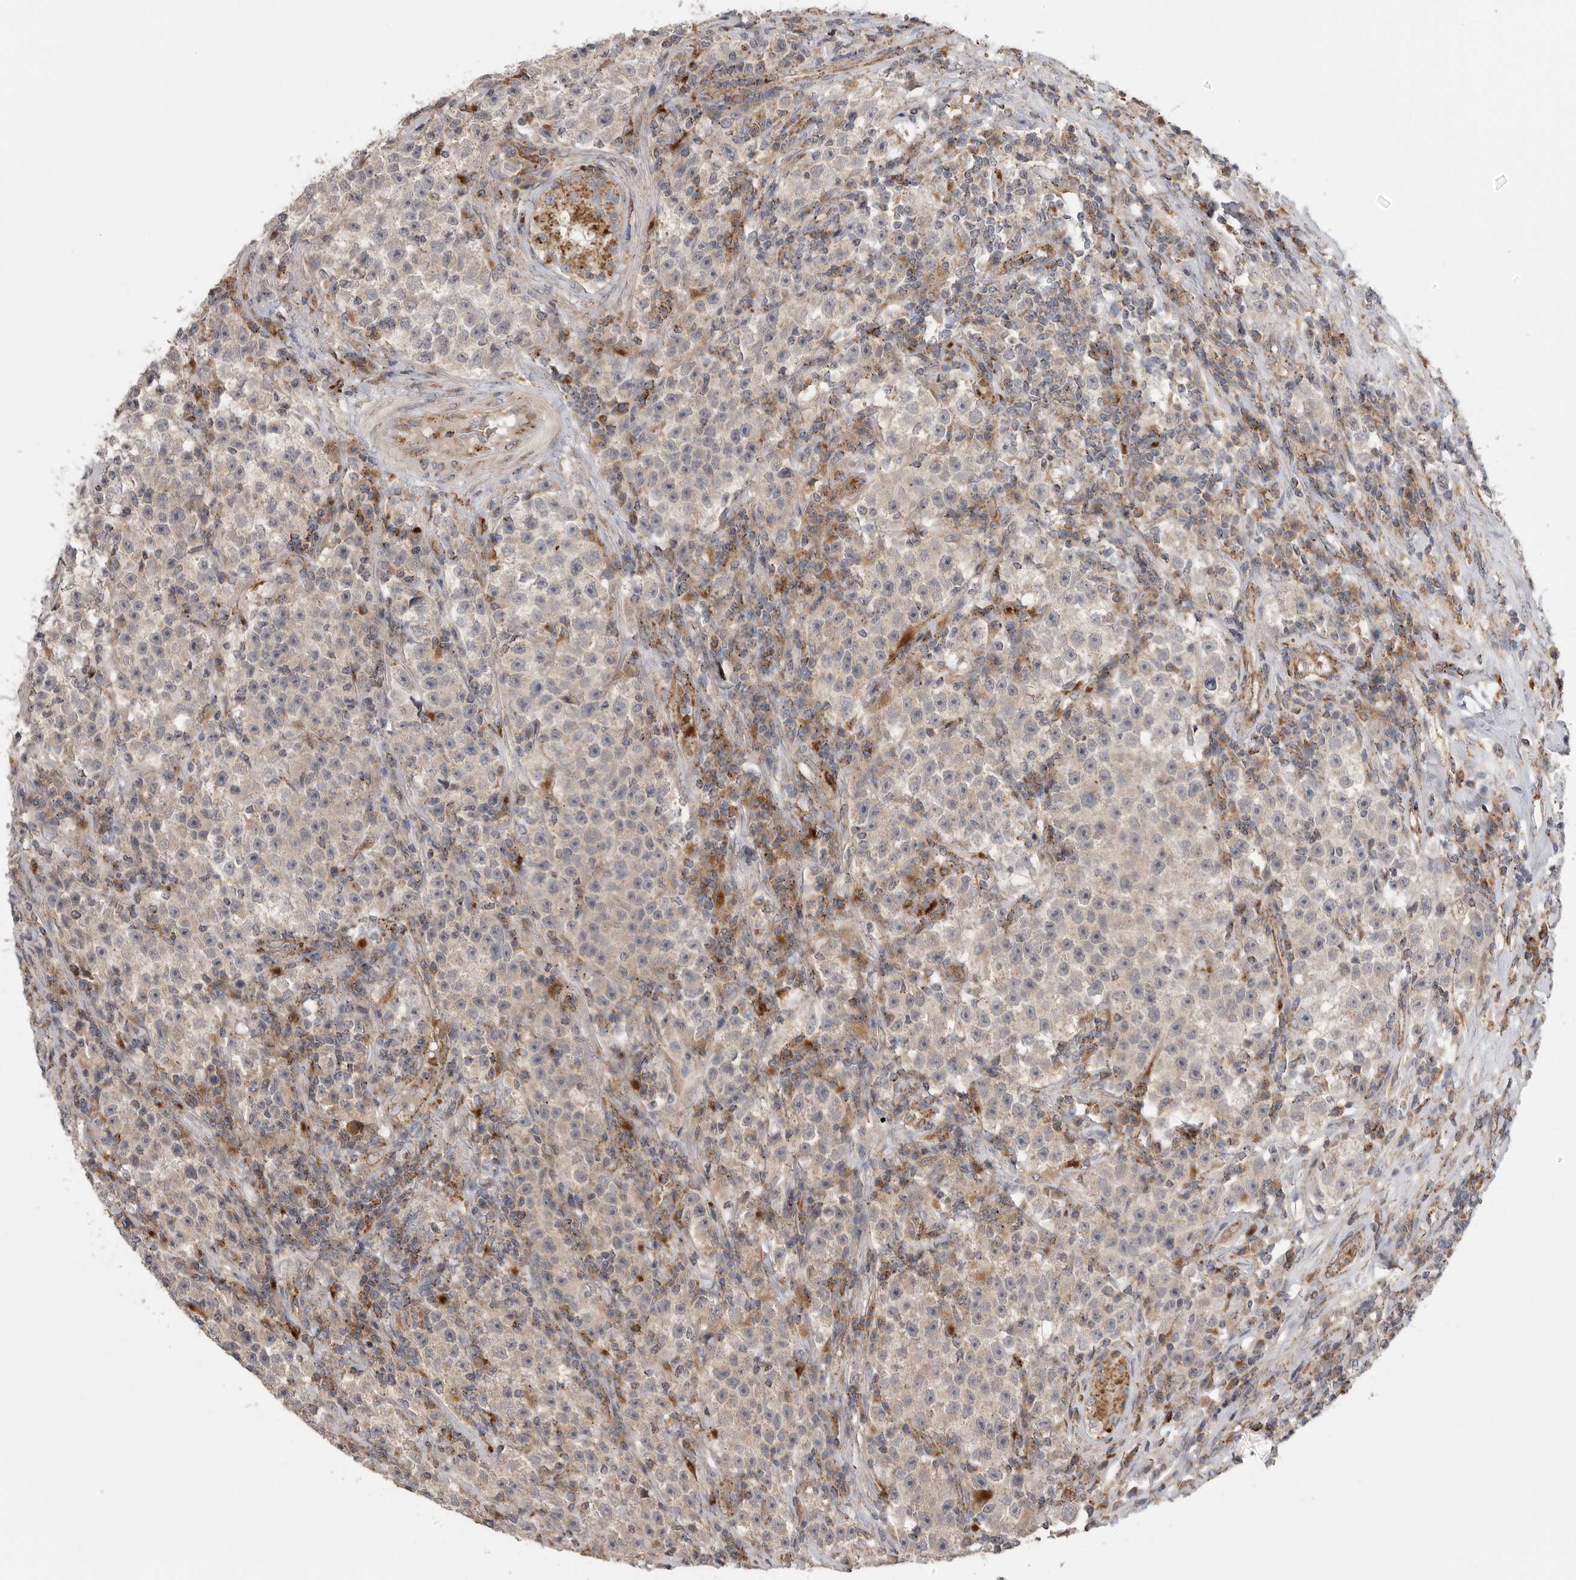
{"staining": {"intensity": "negative", "quantity": "none", "location": "none"}, "tissue": "testis cancer", "cell_type": "Tumor cells", "image_type": "cancer", "snomed": [{"axis": "morphology", "description": "Seminoma, NOS"}, {"axis": "topography", "description": "Testis"}], "caption": "Tumor cells are negative for brown protein staining in testis seminoma. Brightfield microscopy of immunohistochemistry stained with DAB (3,3'-diaminobenzidine) (brown) and hematoxylin (blue), captured at high magnification.", "gene": "GALNS", "patient": {"sex": "male", "age": 22}}